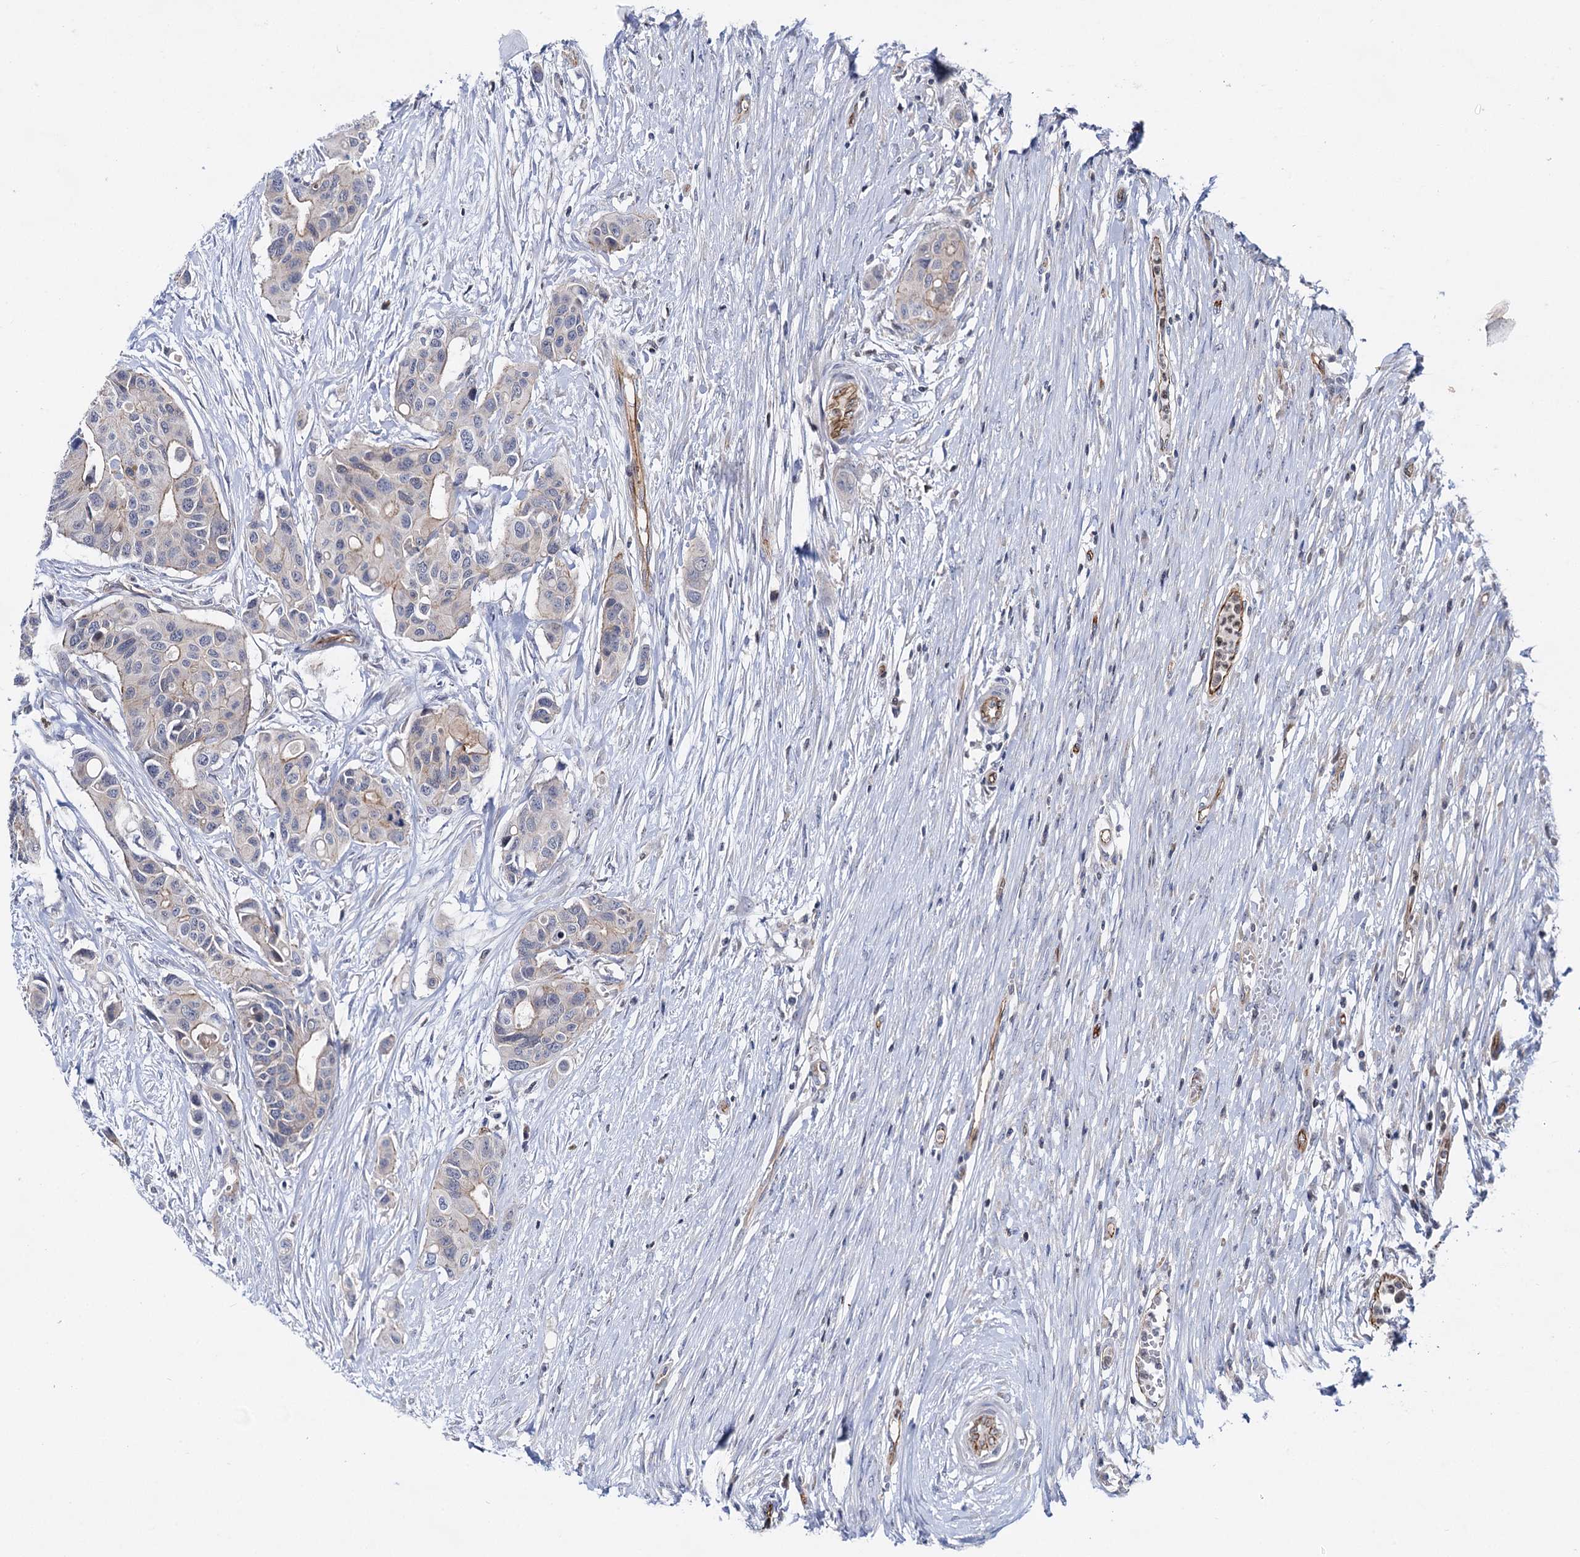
{"staining": {"intensity": "weak", "quantity": "<25%", "location": "cytoplasmic/membranous"}, "tissue": "colorectal cancer", "cell_type": "Tumor cells", "image_type": "cancer", "snomed": [{"axis": "morphology", "description": "Adenocarcinoma, NOS"}, {"axis": "topography", "description": "Colon"}], "caption": "Immunohistochemistry (IHC) of colorectal adenocarcinoma reveals no staining in tumor cells.", "gene": "ABLIM1", "patient": {"sex": "male", "age": 77}}